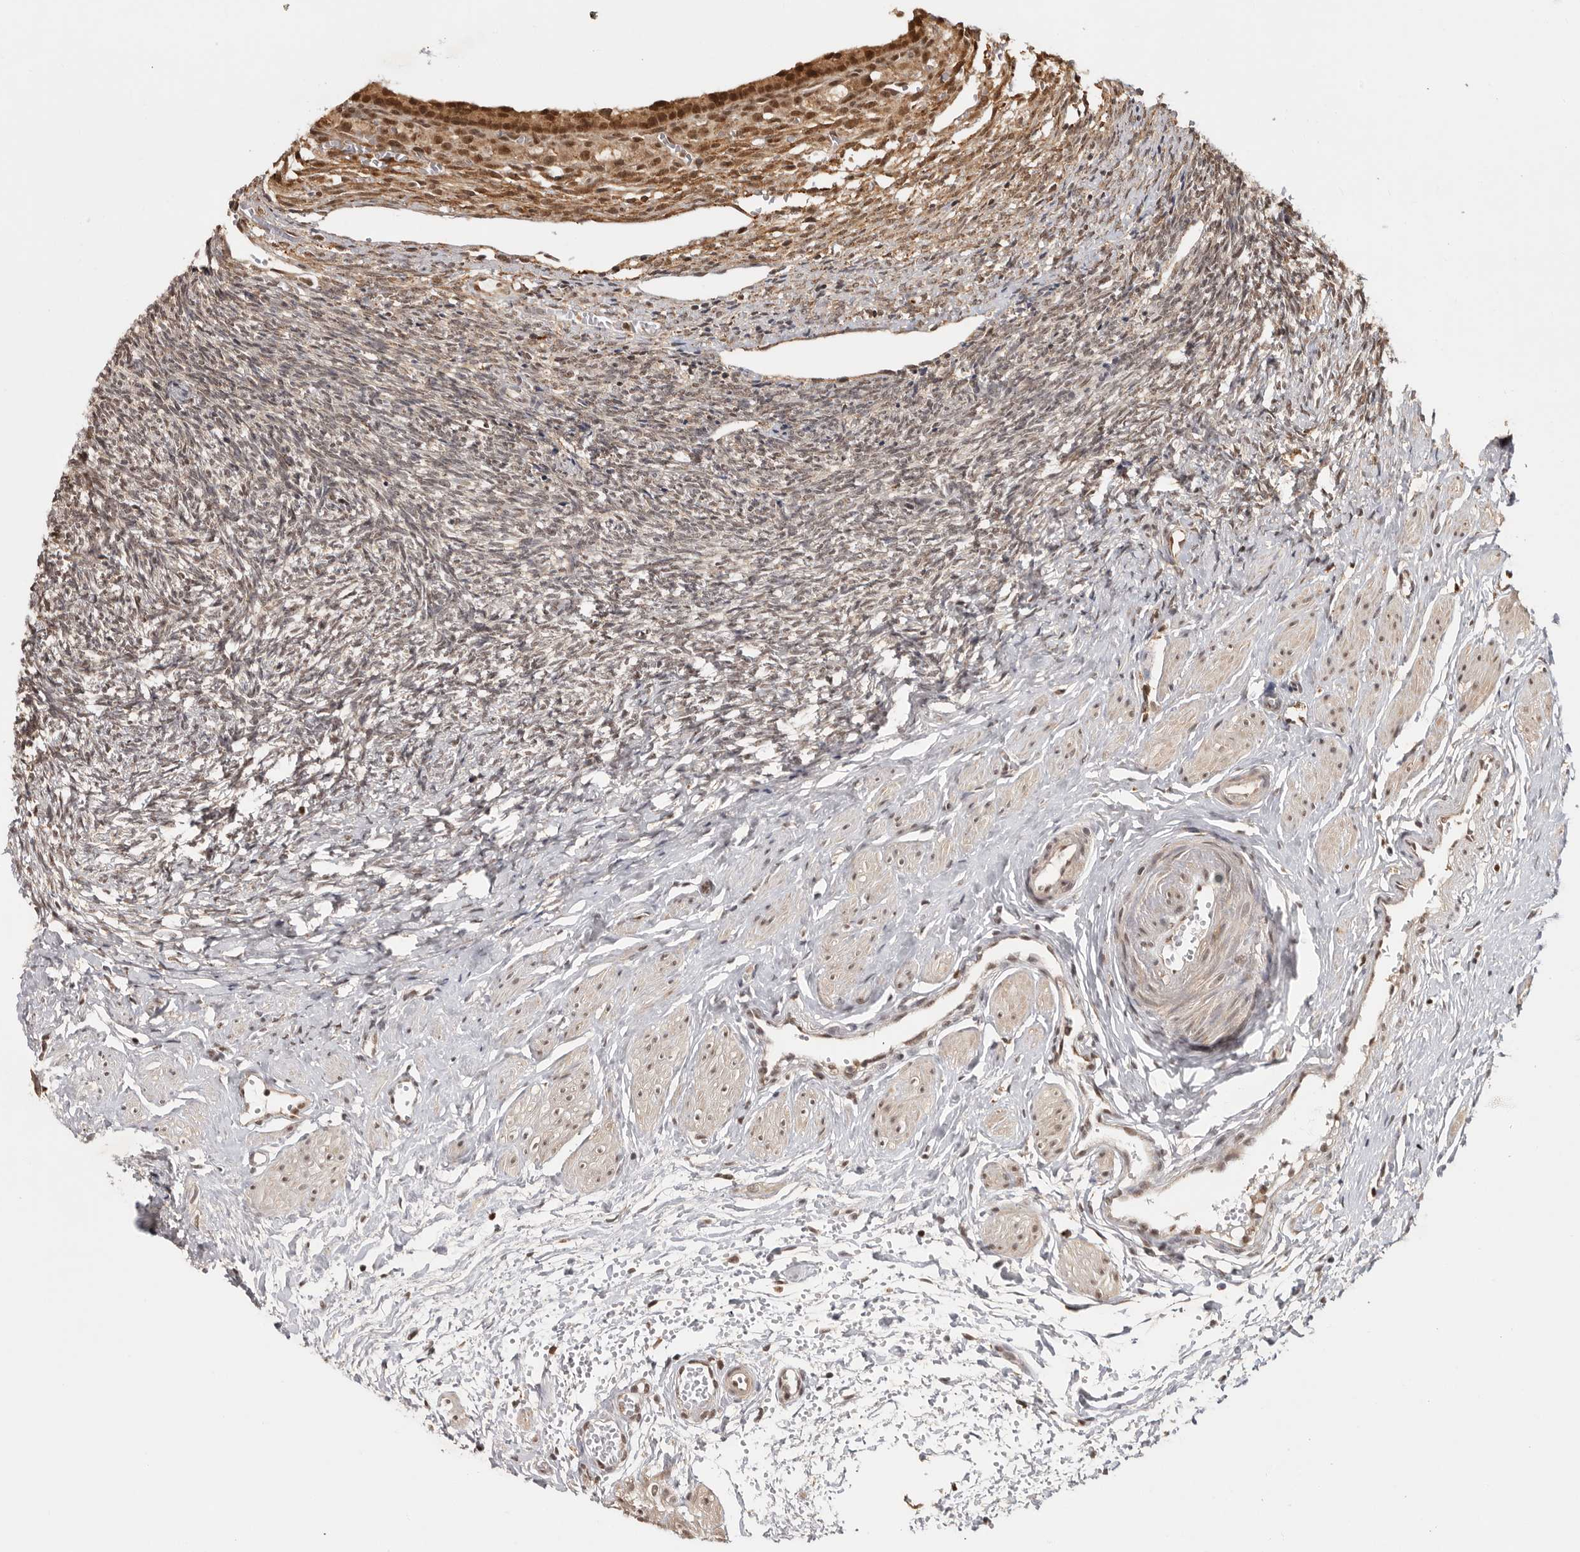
{"staining": {"intensity": "moderate", "quantity": ">75%", "location": "cytoplasmic/membranous,nuclear"}, "tissue": "ovary", "cell_type": "Follicle cells", "image_type": "normal", "snomed": [{"axis": "morphology", "description": "Normal tissue, NOS"}, {"axis": "topography", "description": "Ovary"}], "caption": "A medium amount of moderate cytoplasmic/membranous,nuclear staining is identified in approximately >75% of follicle cells in unremarkable ovary.", "gene": "ZNF83", "patient": {"sex": "female", "age": 41}}